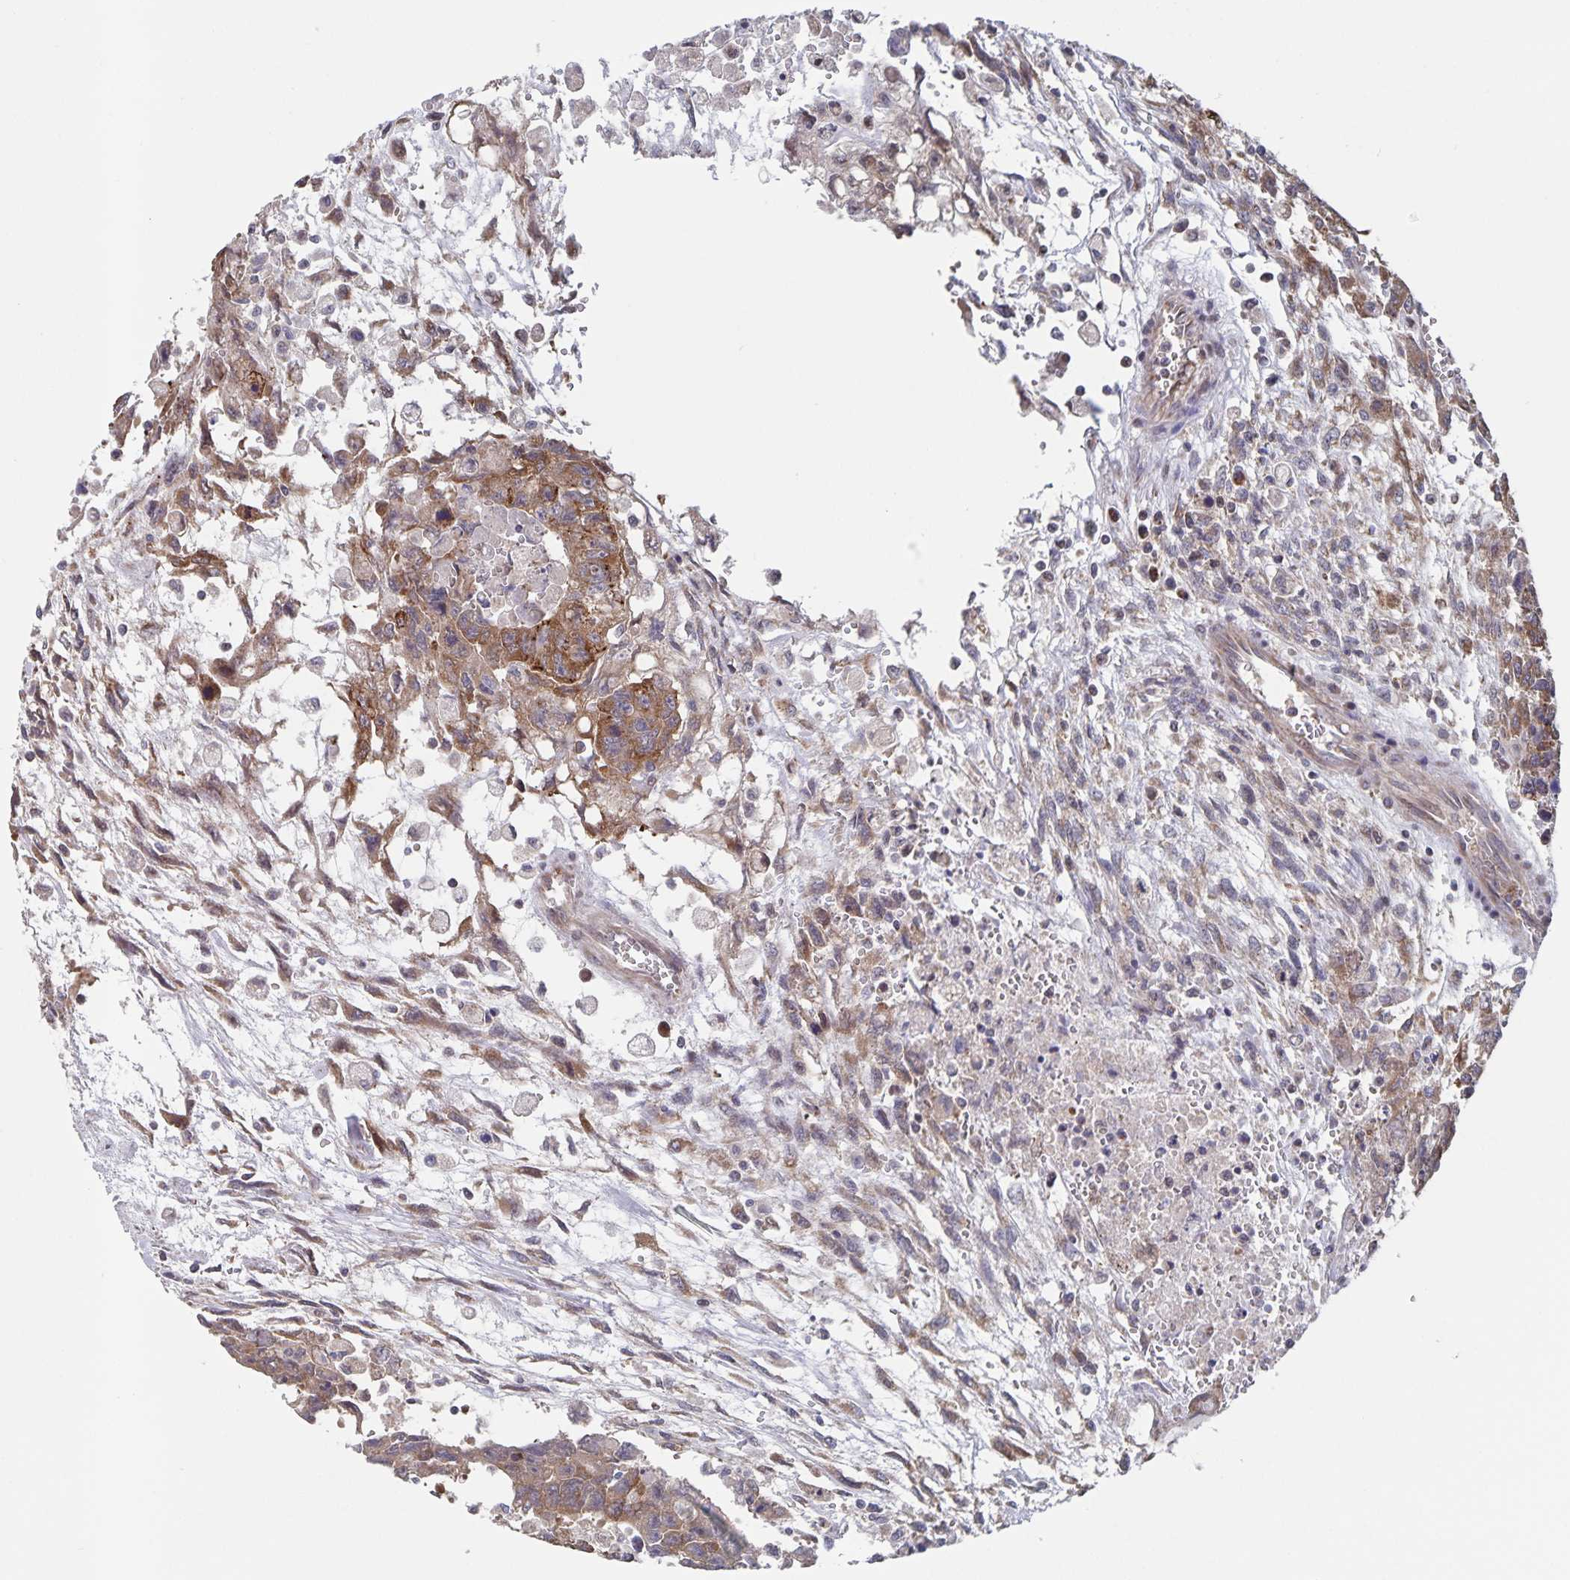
{"staining": {"intensity": "moderate", "quantity": ">75%", "location": "cytoplasmic/membranous"}, "tissue": "testis cancer", "cell_type": "Tumor cells", "image_type": "cancer", "snomed": [{"axis": "morphology", "description": "Carcinoma, Embryonal, NOS"}, {"axis": "topography", "description": "Testis"}], "caption": "A brown stain labels moderate cytoplasmic/membranous expression of a protein in human testis cancer (embryonal carcinoma) tumor cells.", "gene": "ACACA", "patient": {"sex": "male", "age": 24}}